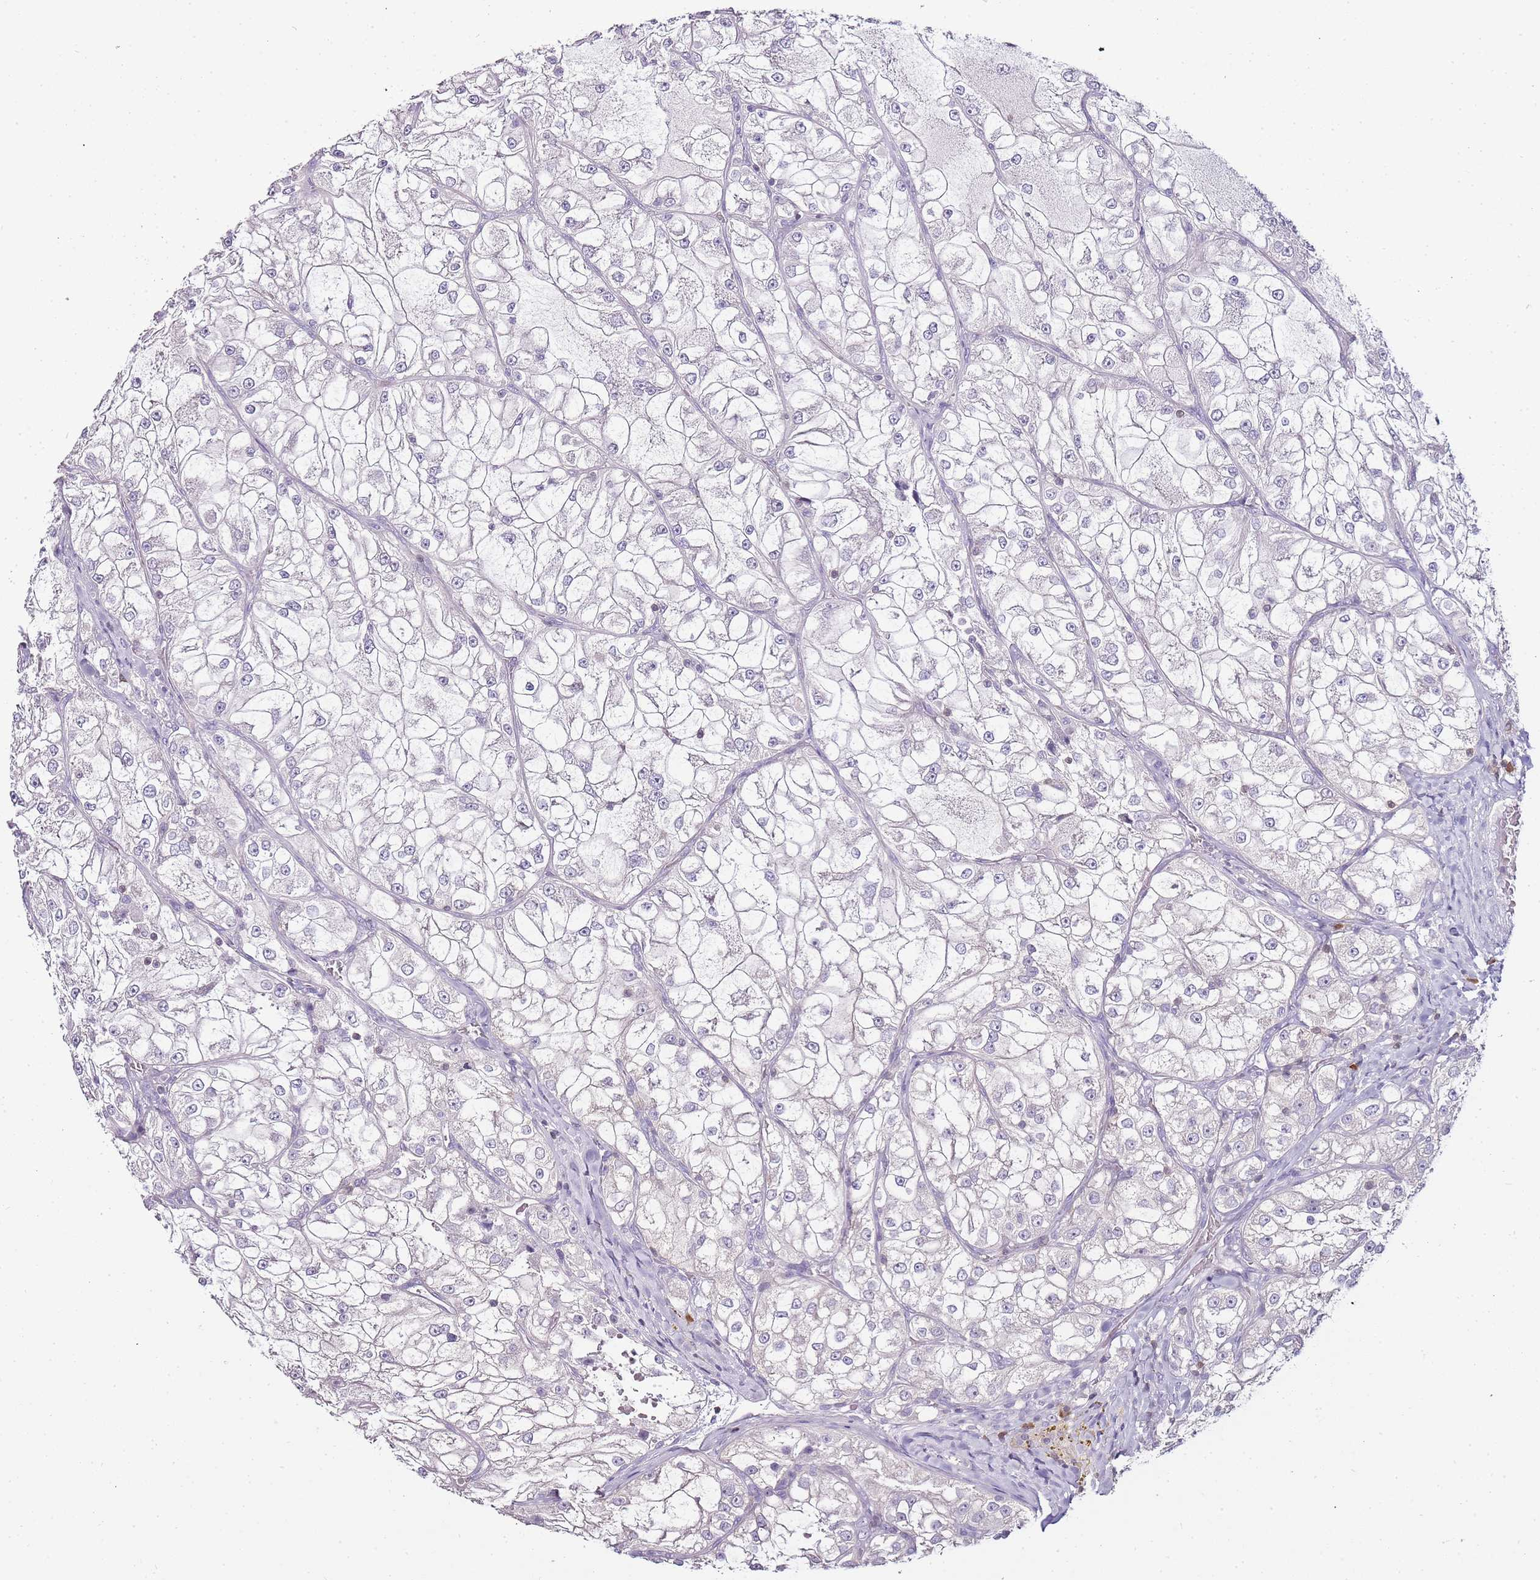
{"staining": {"intensity": "negative", "quantity": "none", "location": "none"}, "tissue": "renal cancer", "cell_type": "Tumor cells", "image_type": "cancer", "snomed": [{"axis": "morphology", "description": "Adenocarcinoma, NOS"}, {"axis": "topography", "description": "Kidney"}], "caption": "Renal cancer (adenocarcinoma) stained for a protein using IHC exhibits no expression tumor cells.", "gene": "ZBP1", "patient": {"sex": "female", "age": 72}}